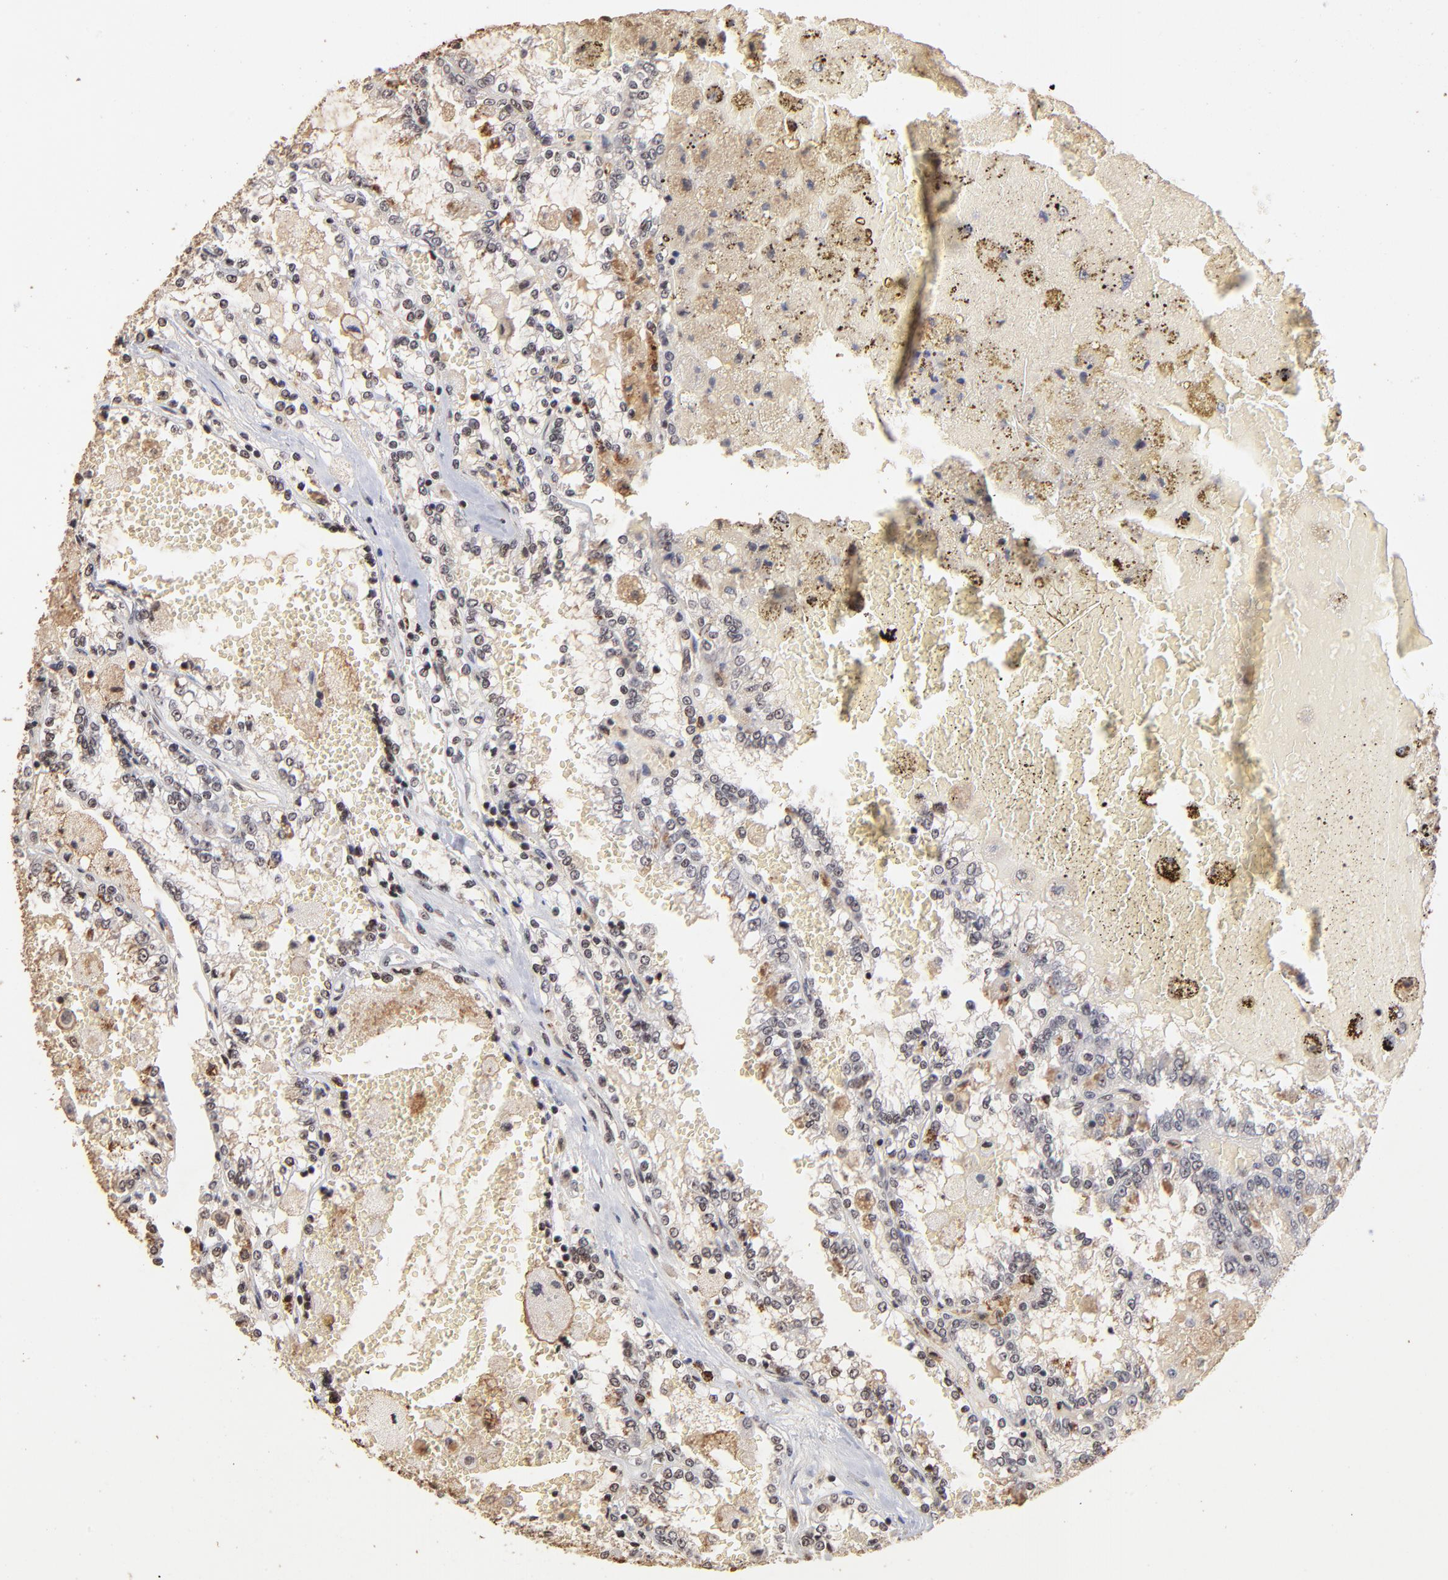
{"staining": {"intensity": "moderate", "quantity": "<25%", "location": "cytoplasmic/membranous,nuclear"}, "tissue": "renal cancer", "cell_type": "Tumor cells", "image_type": "cancer", "snomed": [{"axis": "morphology", "description": "Adenocarcinoma, NOS"}, {"axis": "topography", "description": "Kidney"}], "caption": "DAB (3,3'-diaminobenzidine) immunohistochemical staining of human renal cancer demonstrates moderate cytoplasmic/membranous and nuclear protein positivity in about <25% of tumor cells.", "gene": "ZNF146", "patient": {"sex": "female", "age": 56}}